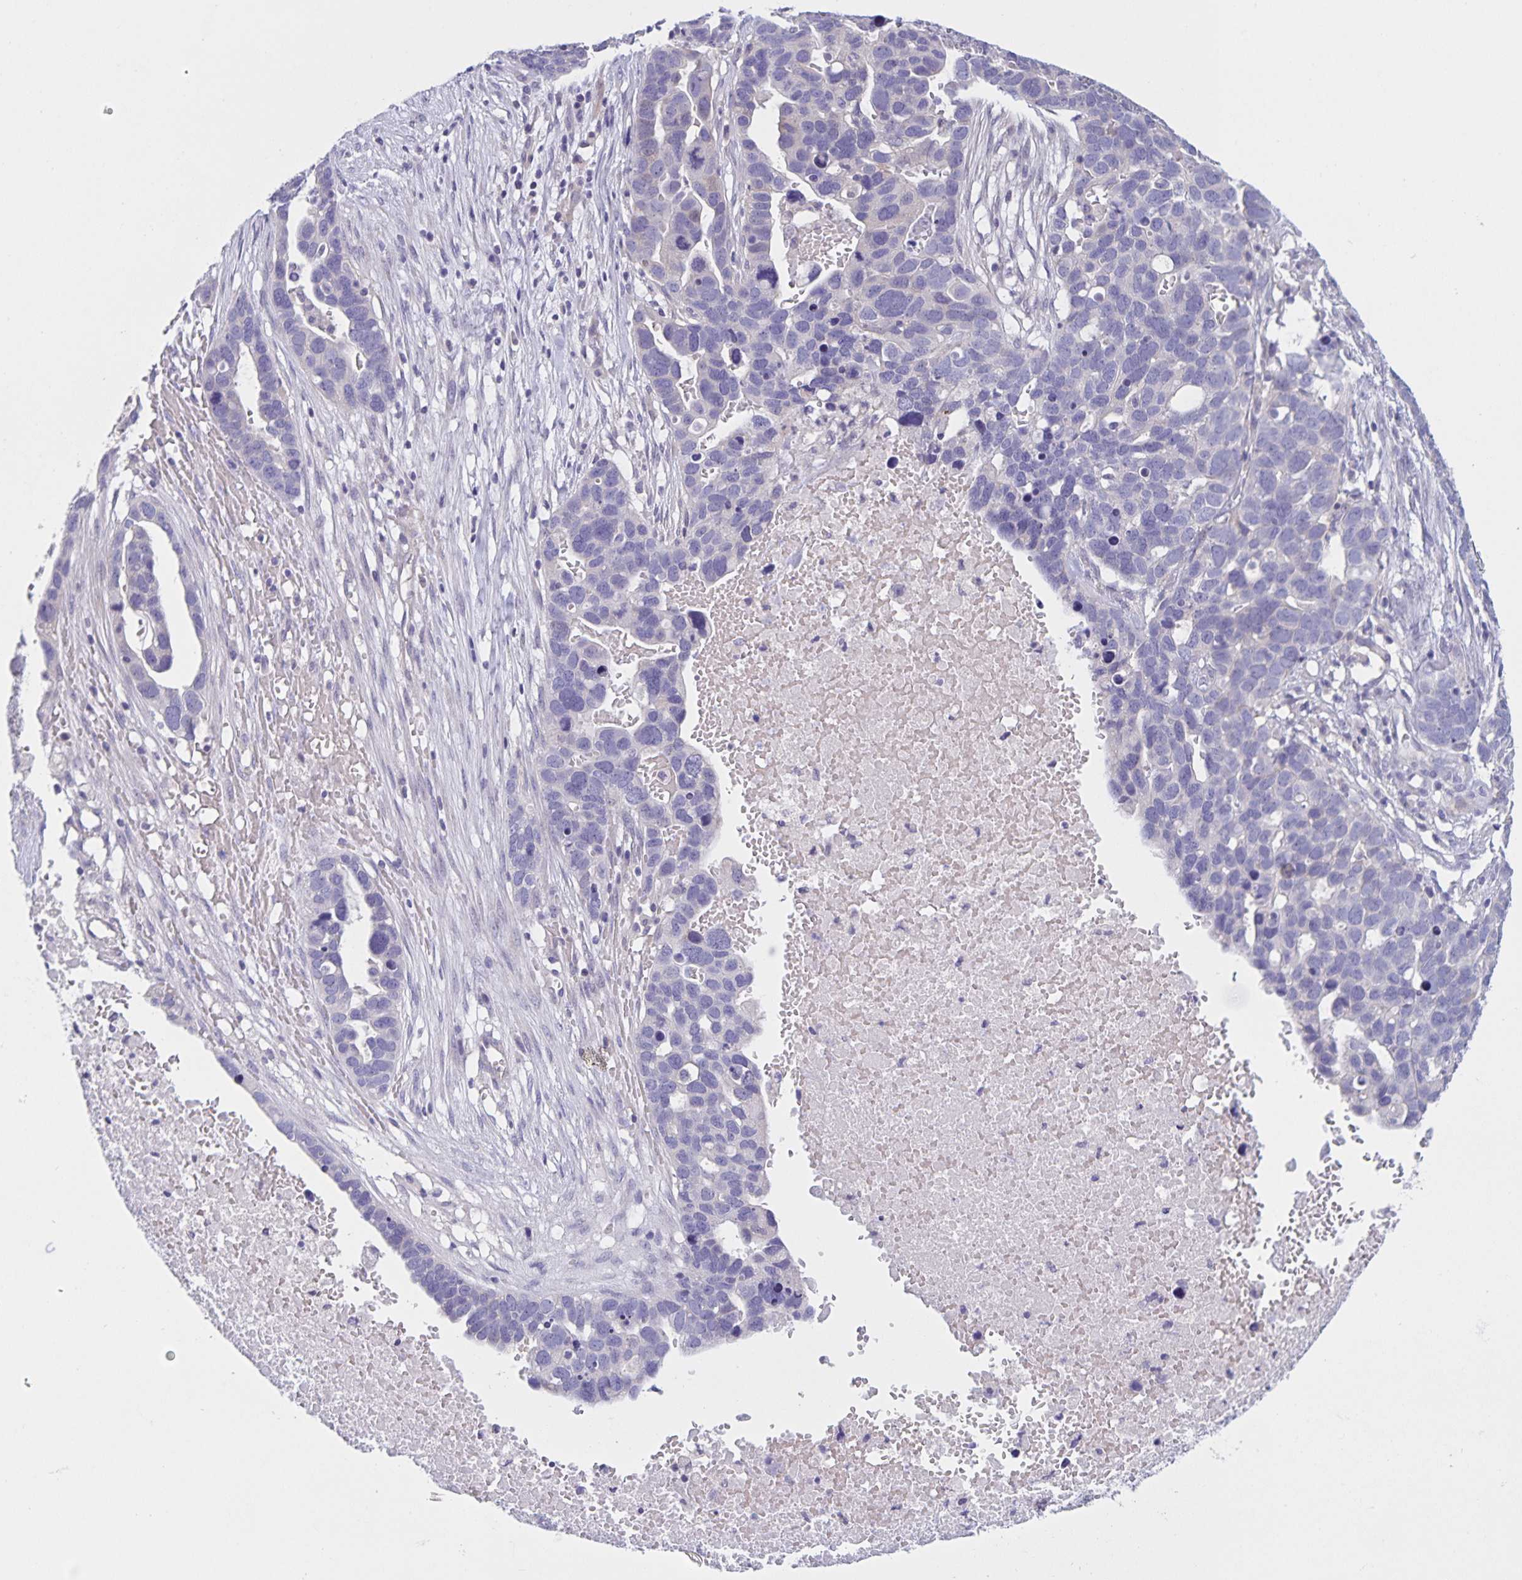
{"staining": {"intensity": "negative", "quantity": "none", "location": "none"}, "tissue": "ovarian cancer", "cell_type": "Tumor cells", "image_type": "cancer", "snomed": [{"axis": "morphology", "description": "Cystadenocarcinoma, serous, NOS"}, {"axis": "topography", "description": "Ovary"}], "caption": "Tumor cells are negative for brown protein staining in ovarian serous cystadenocarcinoma.", "gene": "DMGDH", "patient": {"sex": "female", "age": 54}}